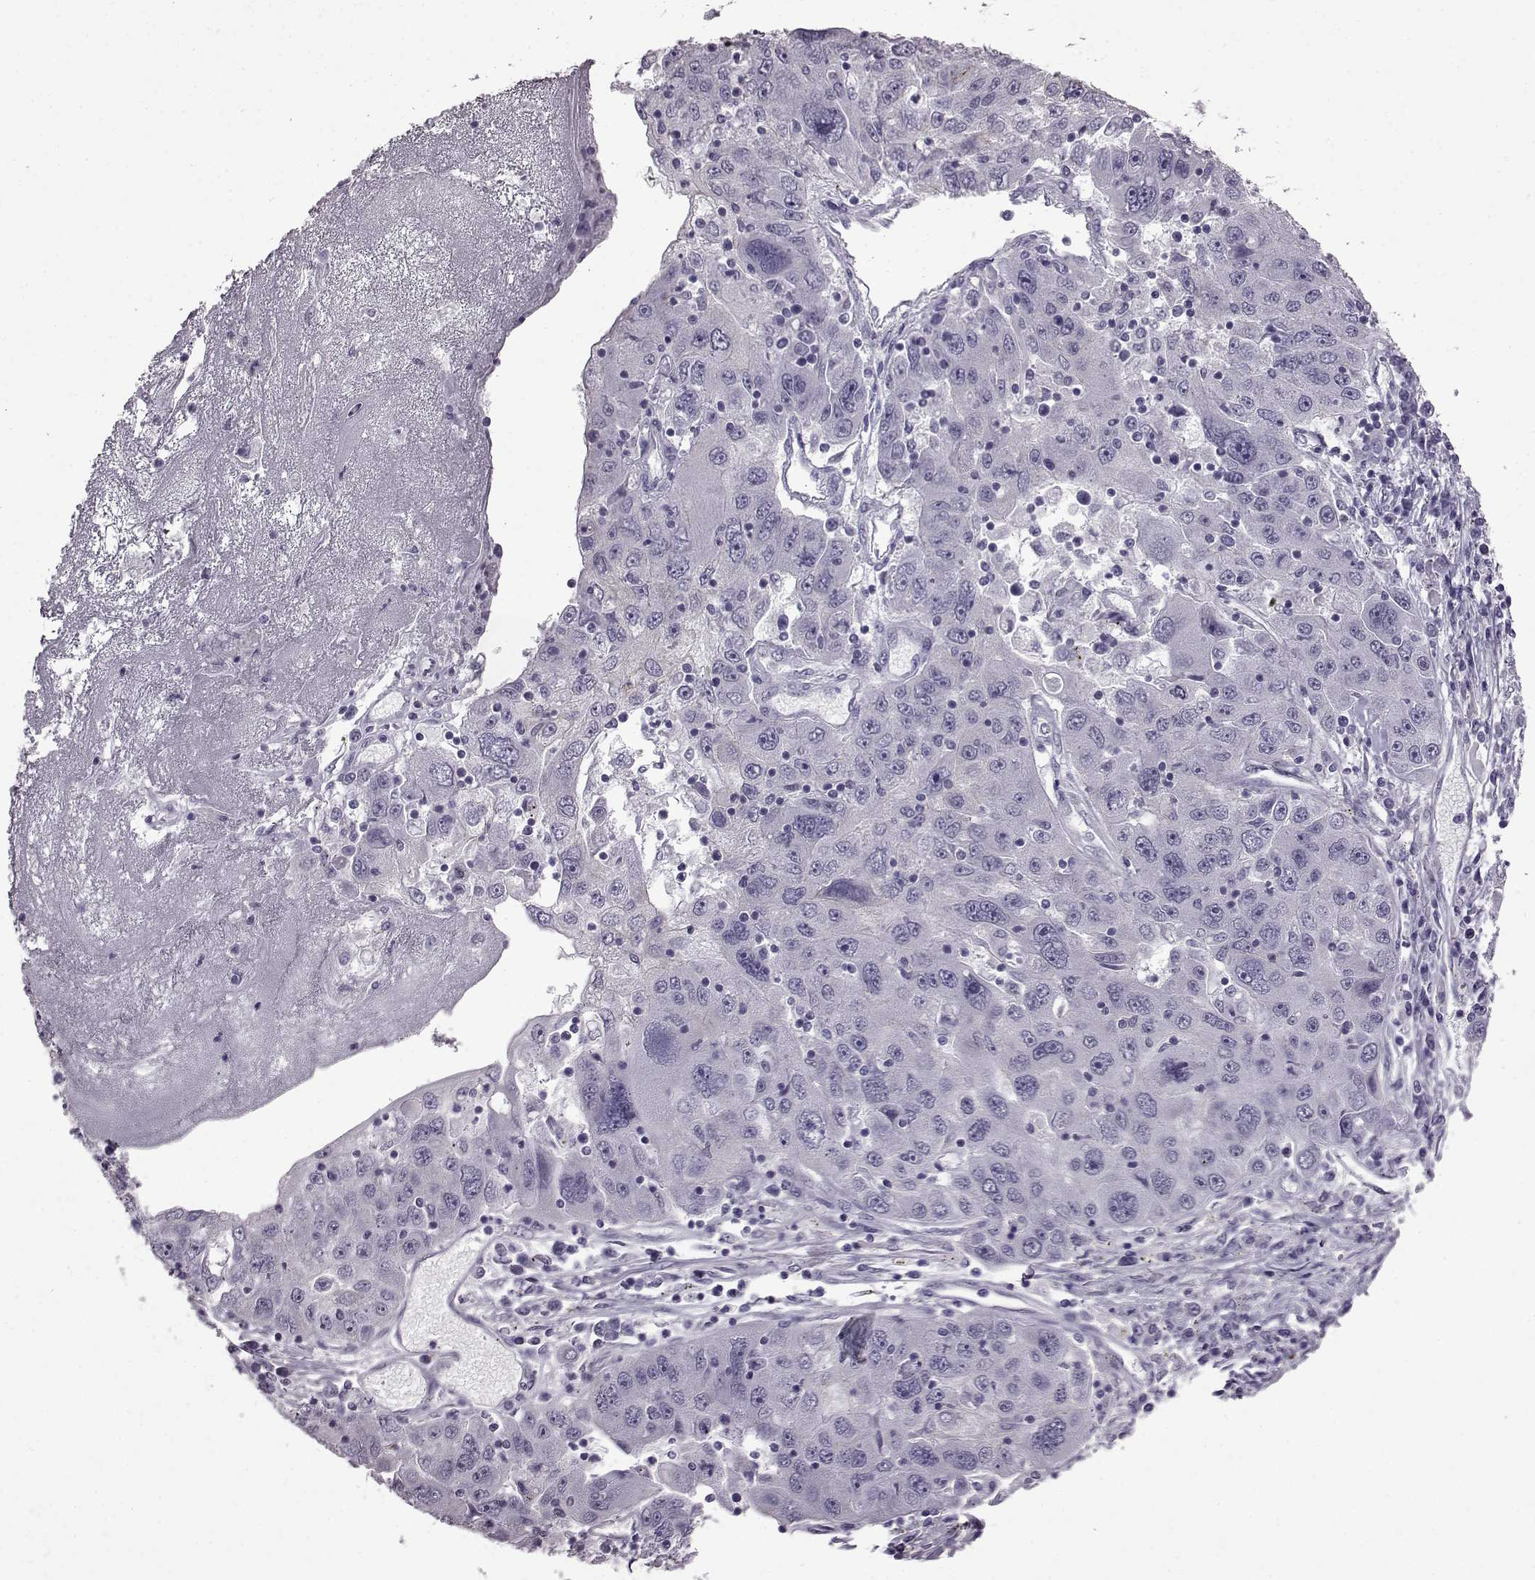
{"staining": {"intensity": "negative", "quantity": "none", "location": "none"}, "tissue": "stomach cancer", "cell_type": "Tumor cells", "image_type": "cancer", "snomed": [{"axis": "morphology", "description": "Adenocarcinoma, NOS"}, {"axis": "topography", "description": "Stomach"}], "caption": "This is a histopathology image of IHC staining of stomach cancer (adenocarcinoma), which shows no expression in tumor cells.", "gene": "SLC28A2", "patient": {"sex": "male", "age": 56}}